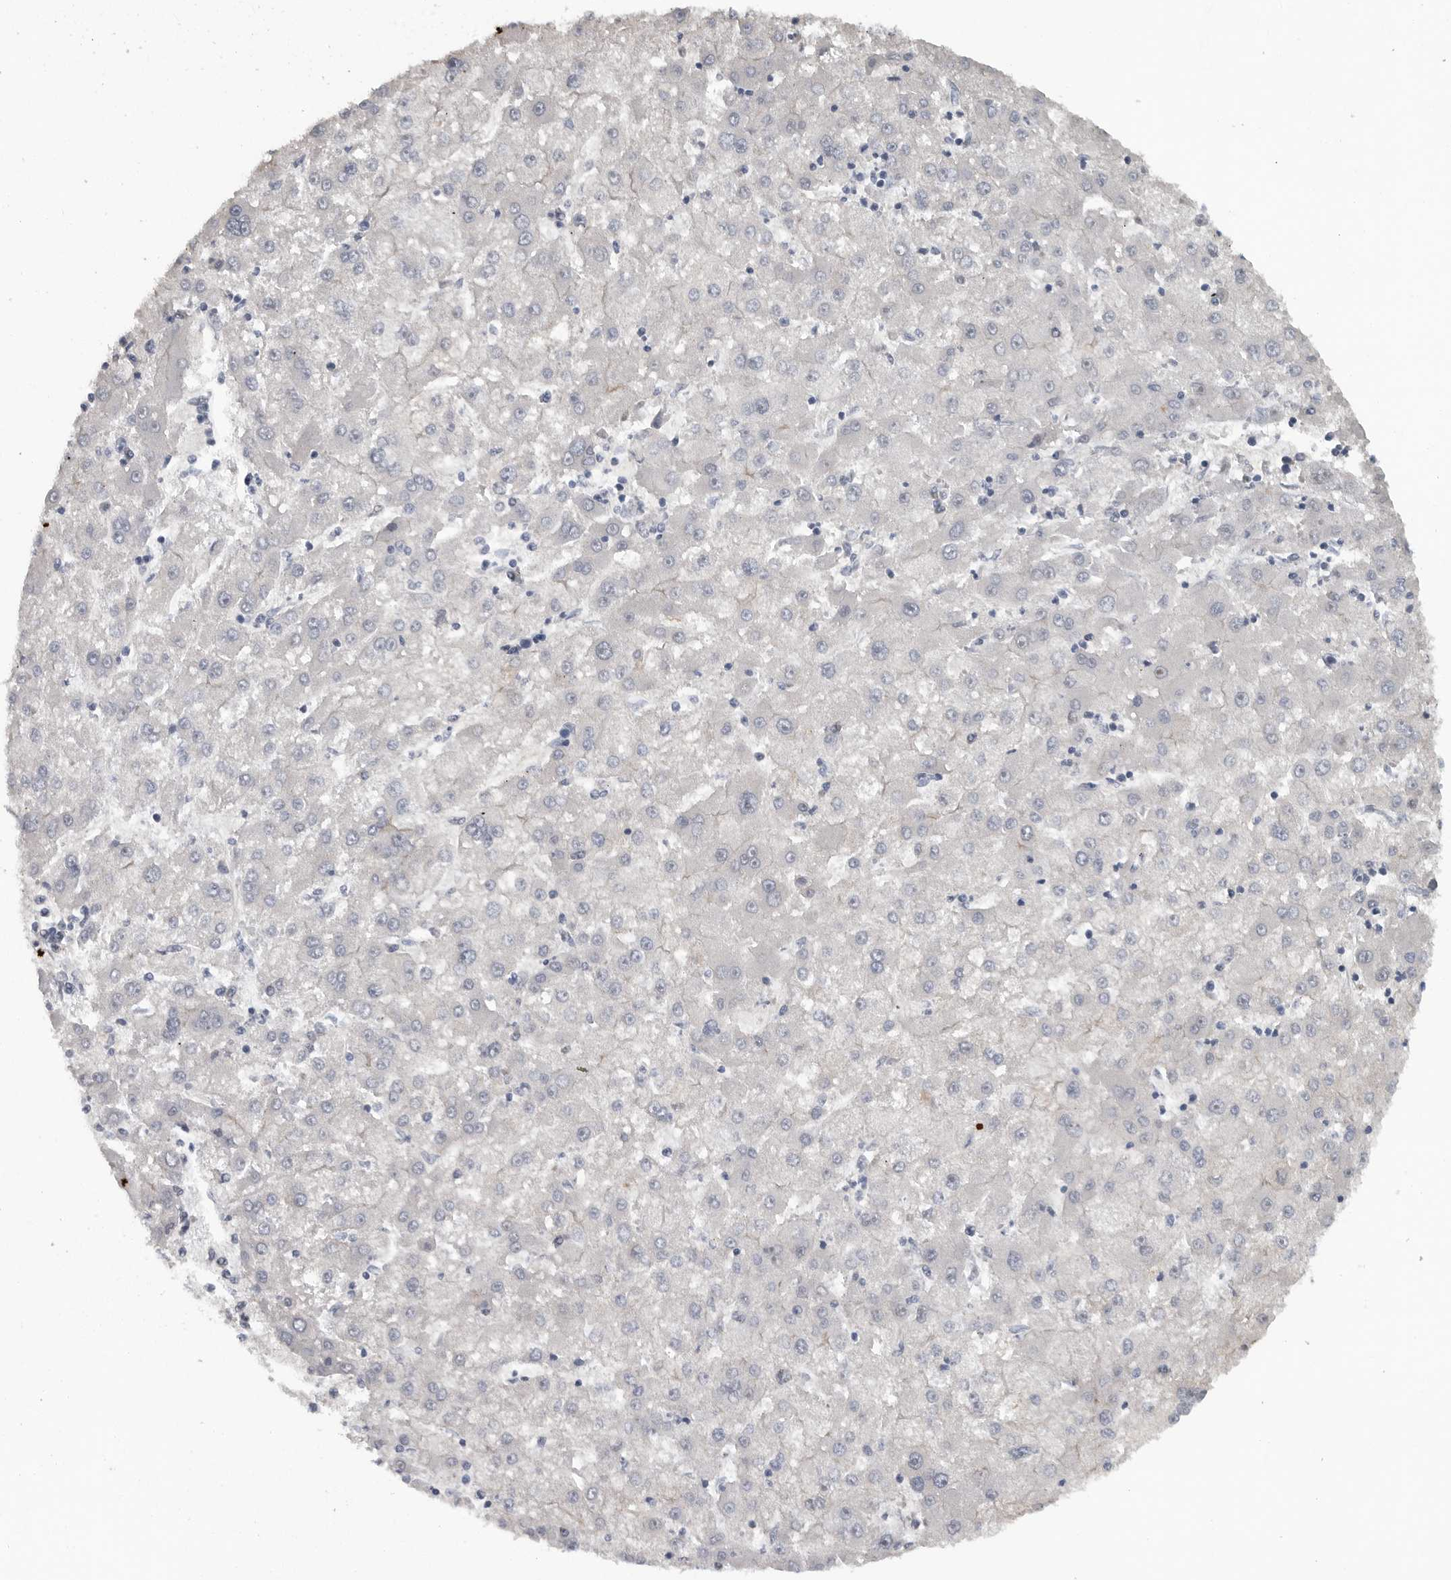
{"staining": {"intensity": "negative", "quantity": "none", "location": "none"}, "tissue": "liver cancer", "cell_type": "Tumor cells", "image_type": "cancer", "snomed": [{"axis": "morphology", "description": "Carcinoma, Hepatocellular, NOS"}, {"axis": "topography", "description": "Liver"}], "caption": "Tumor cells are negative for brown protein staining in liver cancer.", "gene": "TMPRSS11F", "patient": {"sex": "male", "age": 72}}